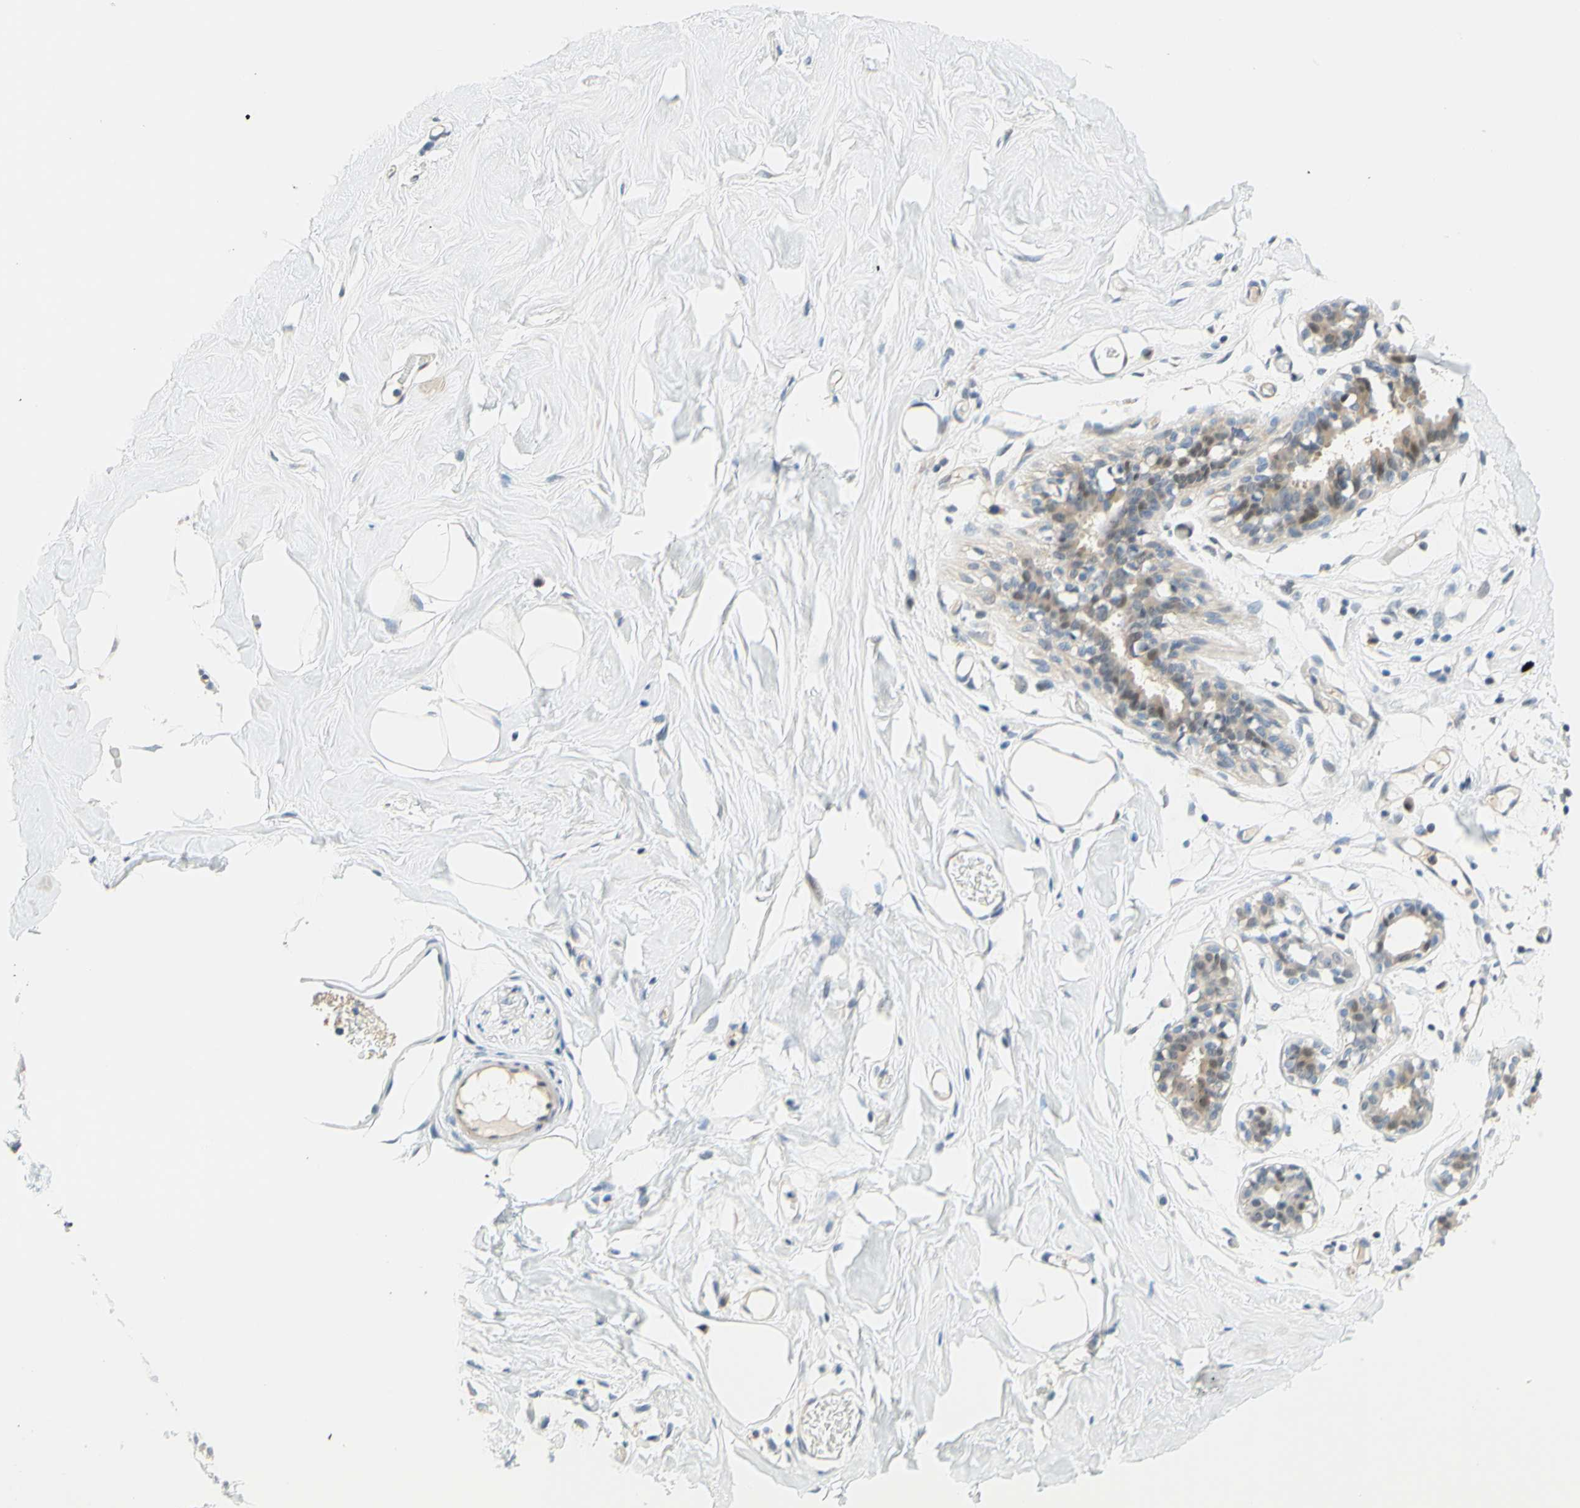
{"staining": {"intensity": "negative", "quantity": "none", "location": "none"}, "tissue": "adipose tissue", "cell_type": "Adipocytes", "image_type": "normal", "snomed": [{"axis": "morphology", "description": "Normal tissue, NOS"}, {"axis": "topography", "description": "Breast"}, {"axis": "topography", "description": "Adipose tissue"}], "caption": "Immunohistochemistry (IHC) photomicrograph of unremarkable human adipose tissue stained for a protein (brown), which exhibits no positivity in adipocytes. The staining was performed using DAB (3,3'-diaminobenzidine) to visualize the protein expression in brown, while the nuclei were stained in blue with hematoxylin (Magnification: 20x).", "gene": "C2CD2L", "patient": {"sex": "female", "age": 25}}